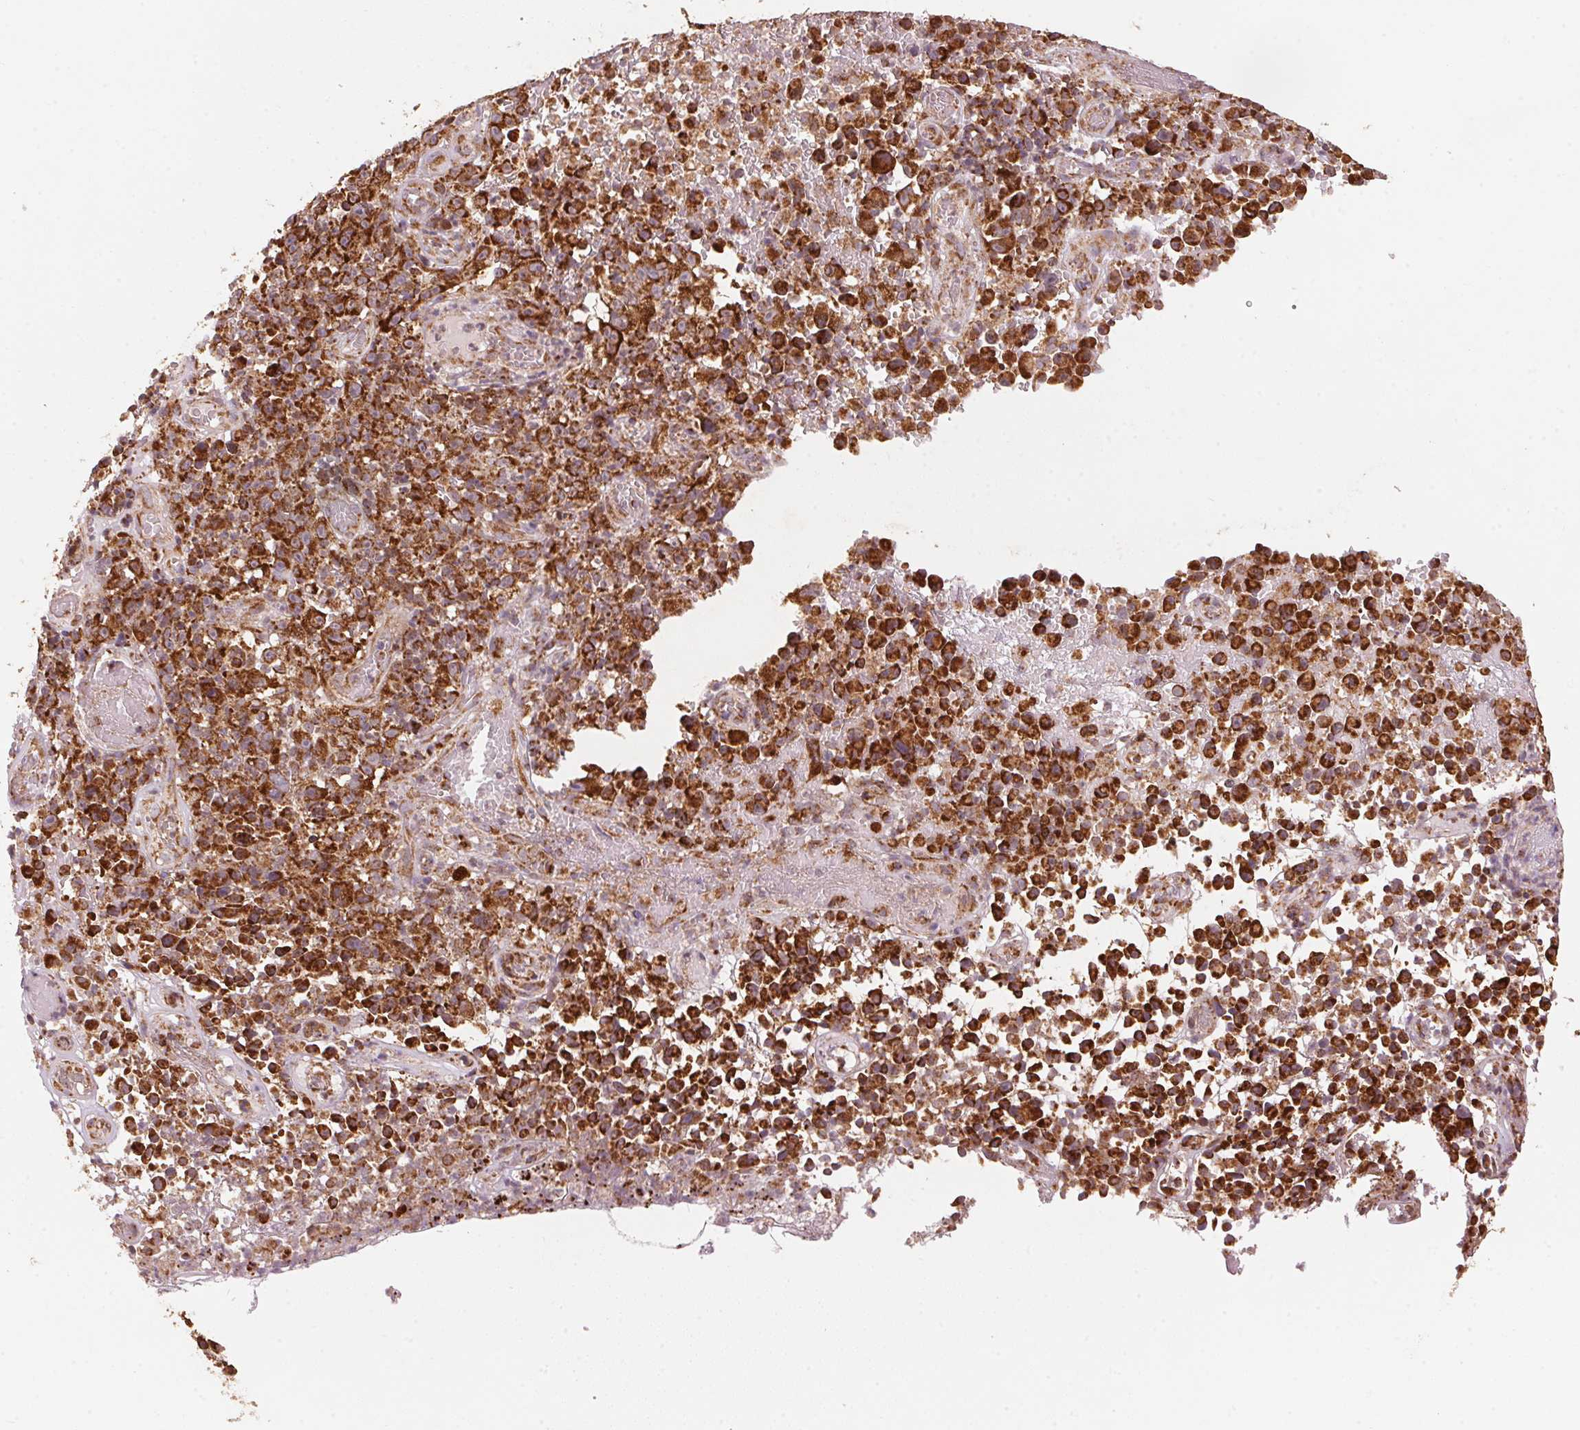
{"staining": {"intensity": "strong", "quantity": ">75%", "location": "cytoplasmic/membranous"}, "tissue": "melanoma", "cell_type": "Tumor cells", "image_type": "cancer", "snomed": [{"axis": "morphology", "description": "Malignant melanoma, NOS"}, {"axis": "topography", "description": "Skin"}], "caption": "Immunohistochemical staining of human melanoma exhibits high levels of strong cytoplasmic/membranous staining in approximately >75% of tumor cells.", "gene": "TOMM70", "patient": {"sex": "female", "age": 82}}